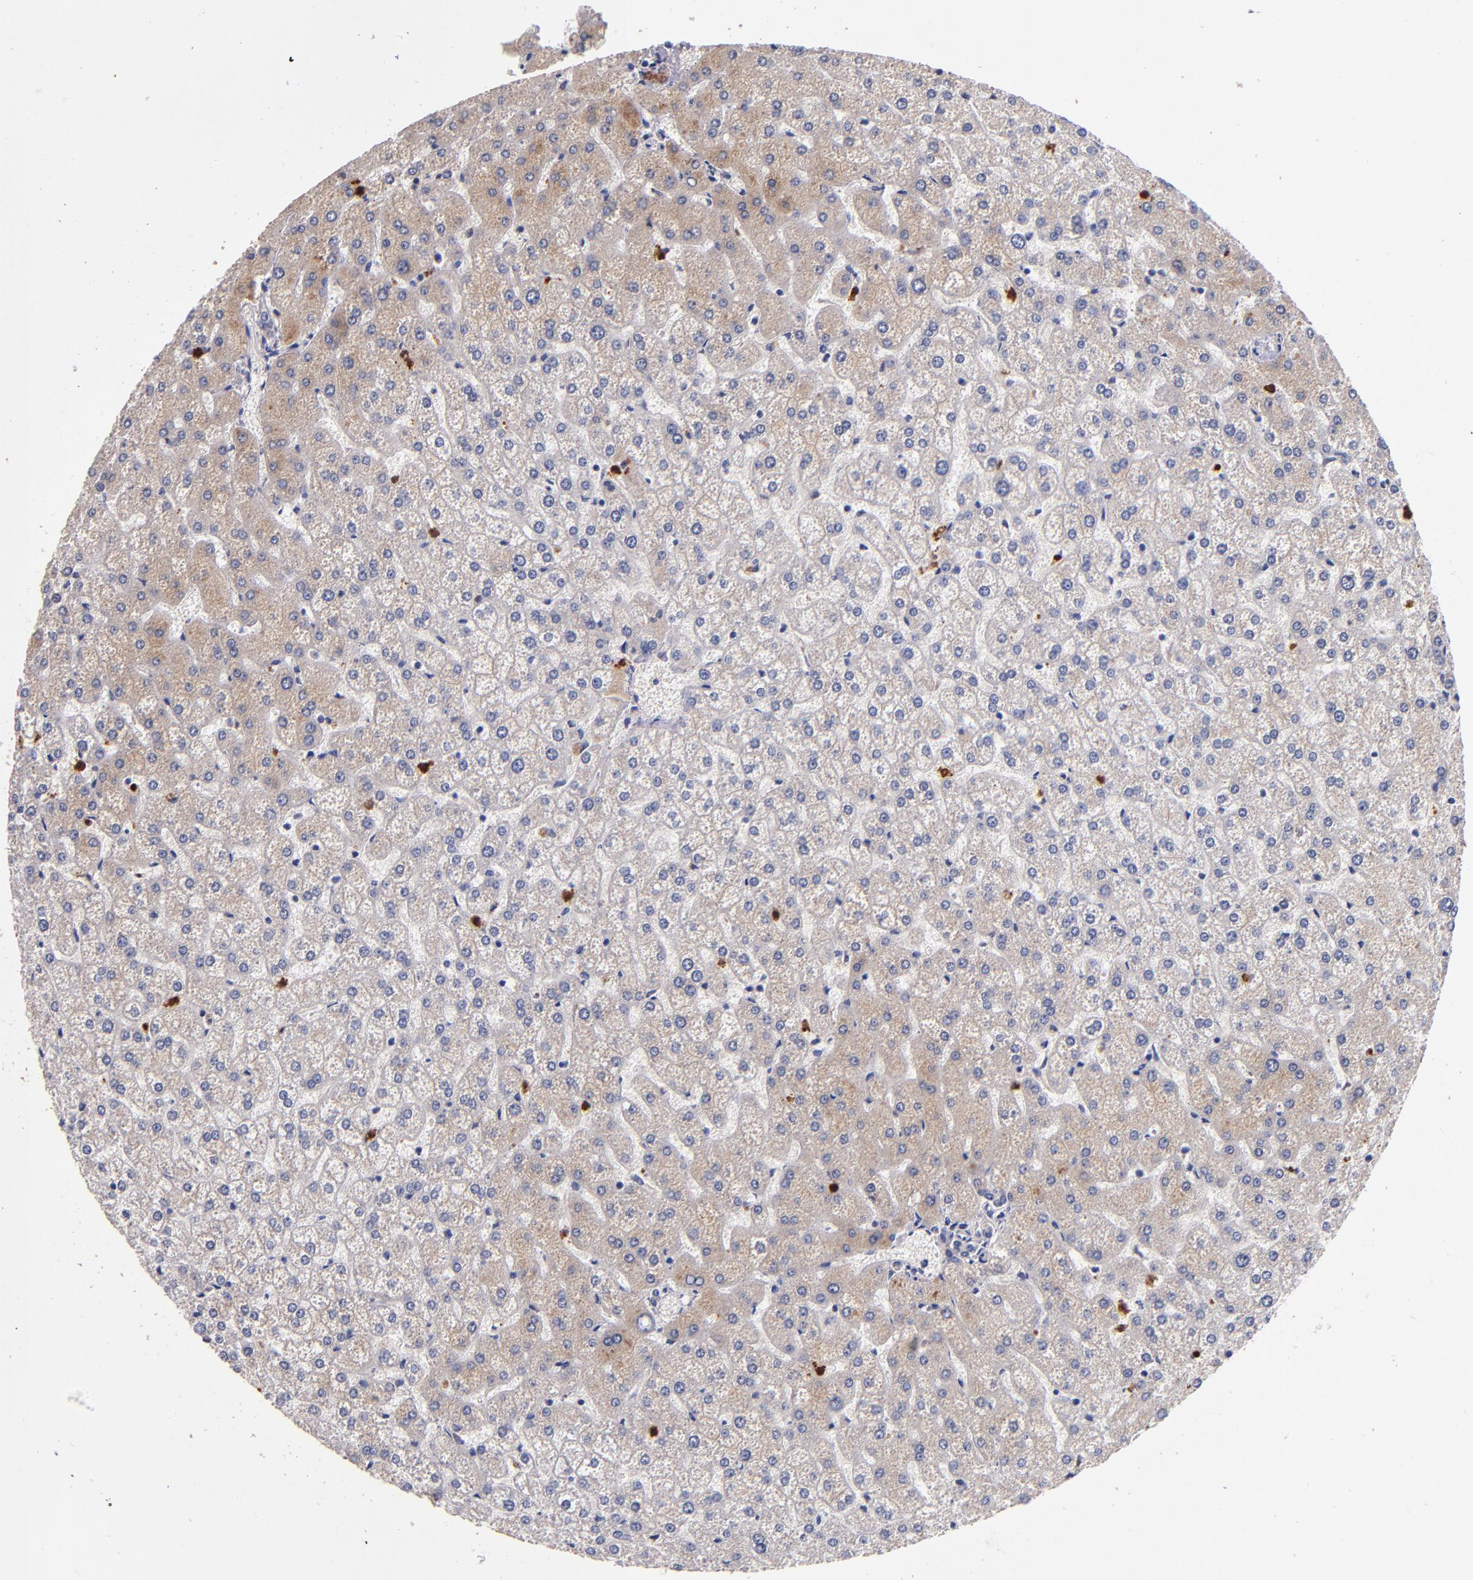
{"staining": {"intensity": "weak", "quantity": ">75%", "location": "cytoplasmic/membranous"}, "tissue": "liver", "cell_type": "Cholangiocytes", "image_type": "normal", "snomed": [{"axis": "morphology", "description": "Normal tissue, NOS"}, {"axis": "topography", "description": "Liver"}], "caption": "IHC of normal liver shows low levels of weak cytoplasmic/membranous positivity in approximately >75% of cholangiocytes. Immunohistochemistry (ihc) stains the protein in brown and the nuclei are stained blue.", "gene": "TTLL12", "patient": {"sex": "female", "age": 32}}